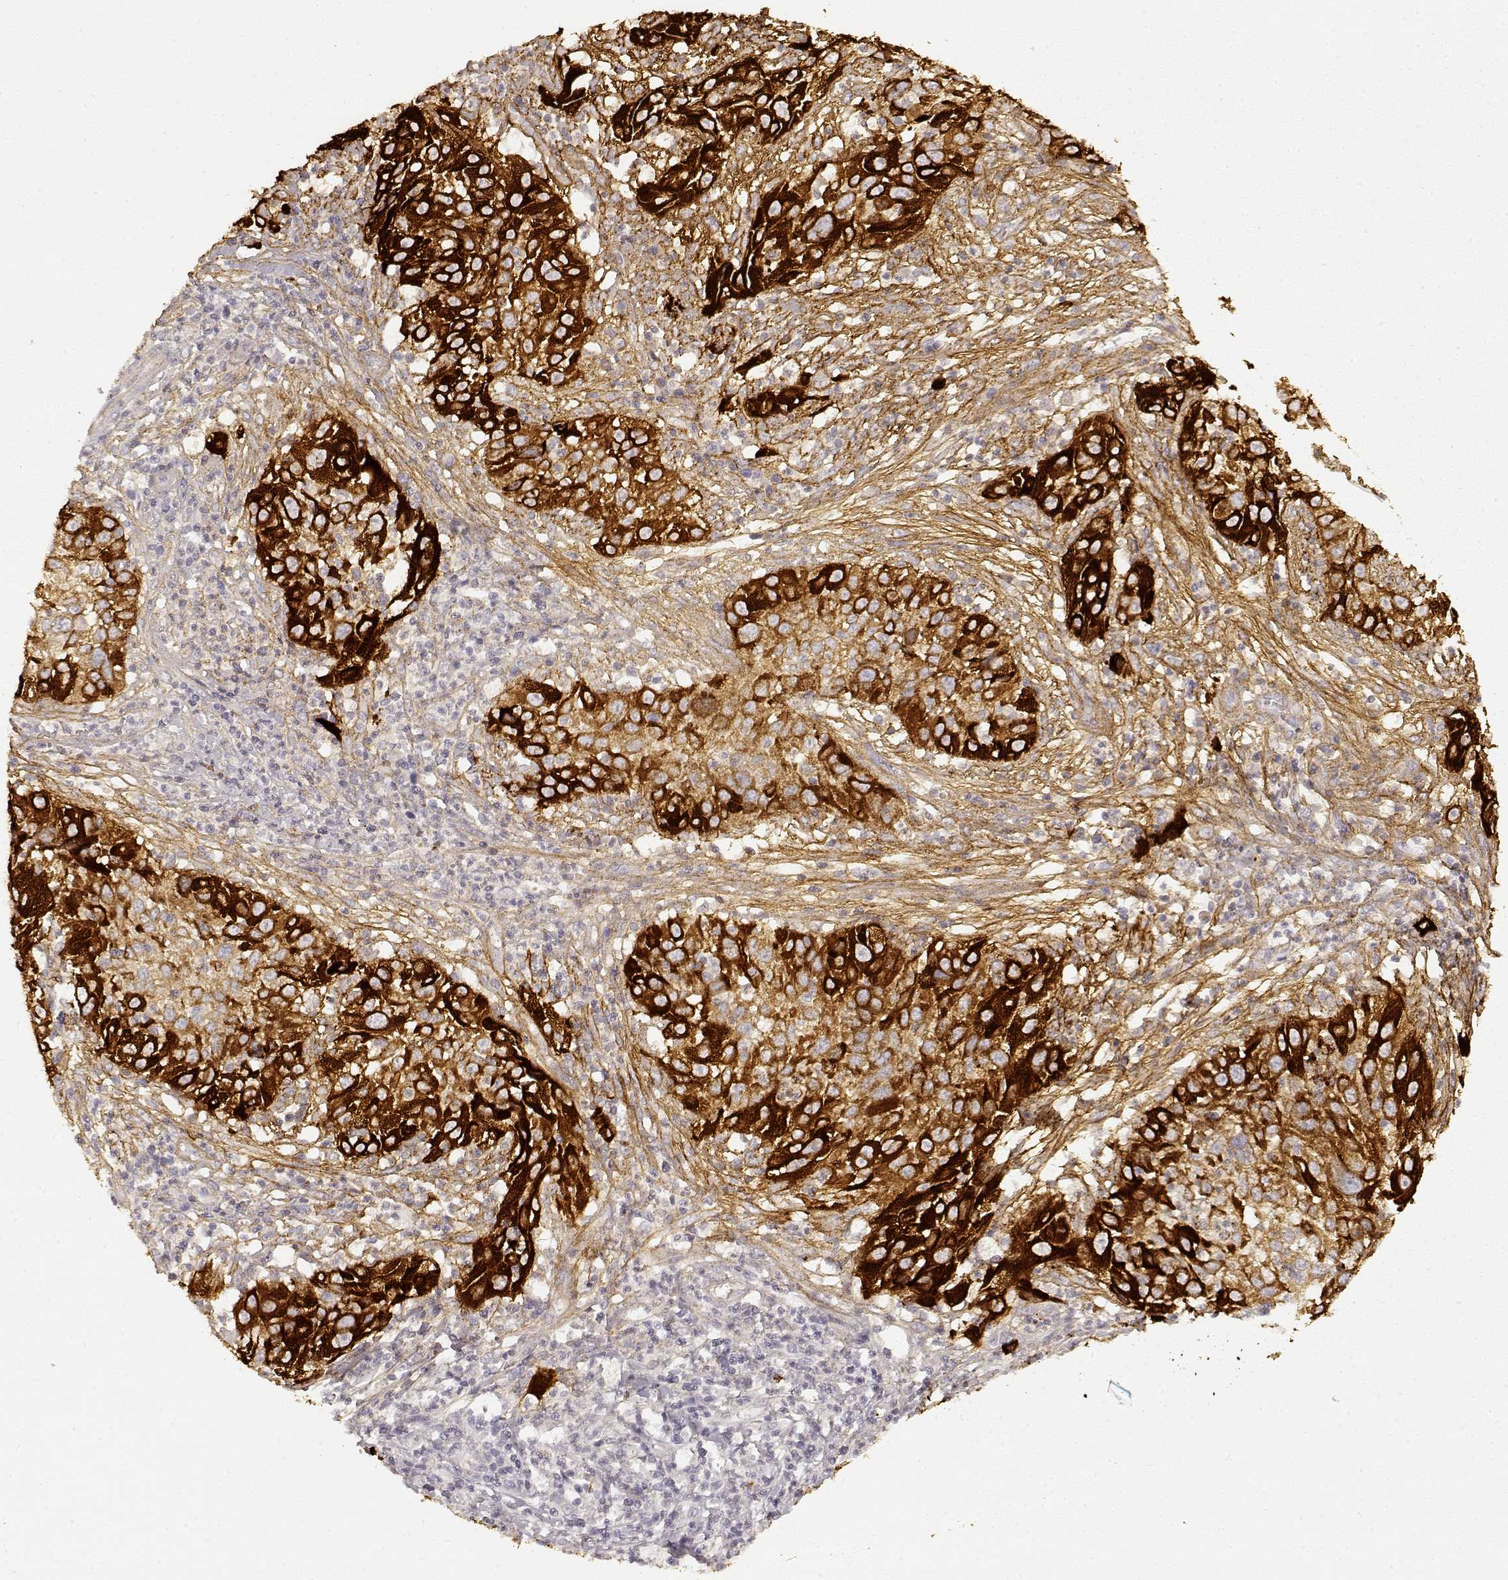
{"staining": {"intensity": "strong", "quantity": ">75%", "location": "cytoplasmic/membranous"}, "tissue": "cervical cancer", "cell_type": "Tumor cells", "image_type": "cancer", "snomed": [{"axis": "morphology", "description": "Squamous cell carcinoma, NOS"}, {"axis": "topography", "description": "Cervix"}], "caption": "Human cervical squamous cell carcinoma stained with a protein marker demonstrates strong staining in tumor cells.", "gene": "LAMC2", "patient": {"sex": "female", "age": 32}}